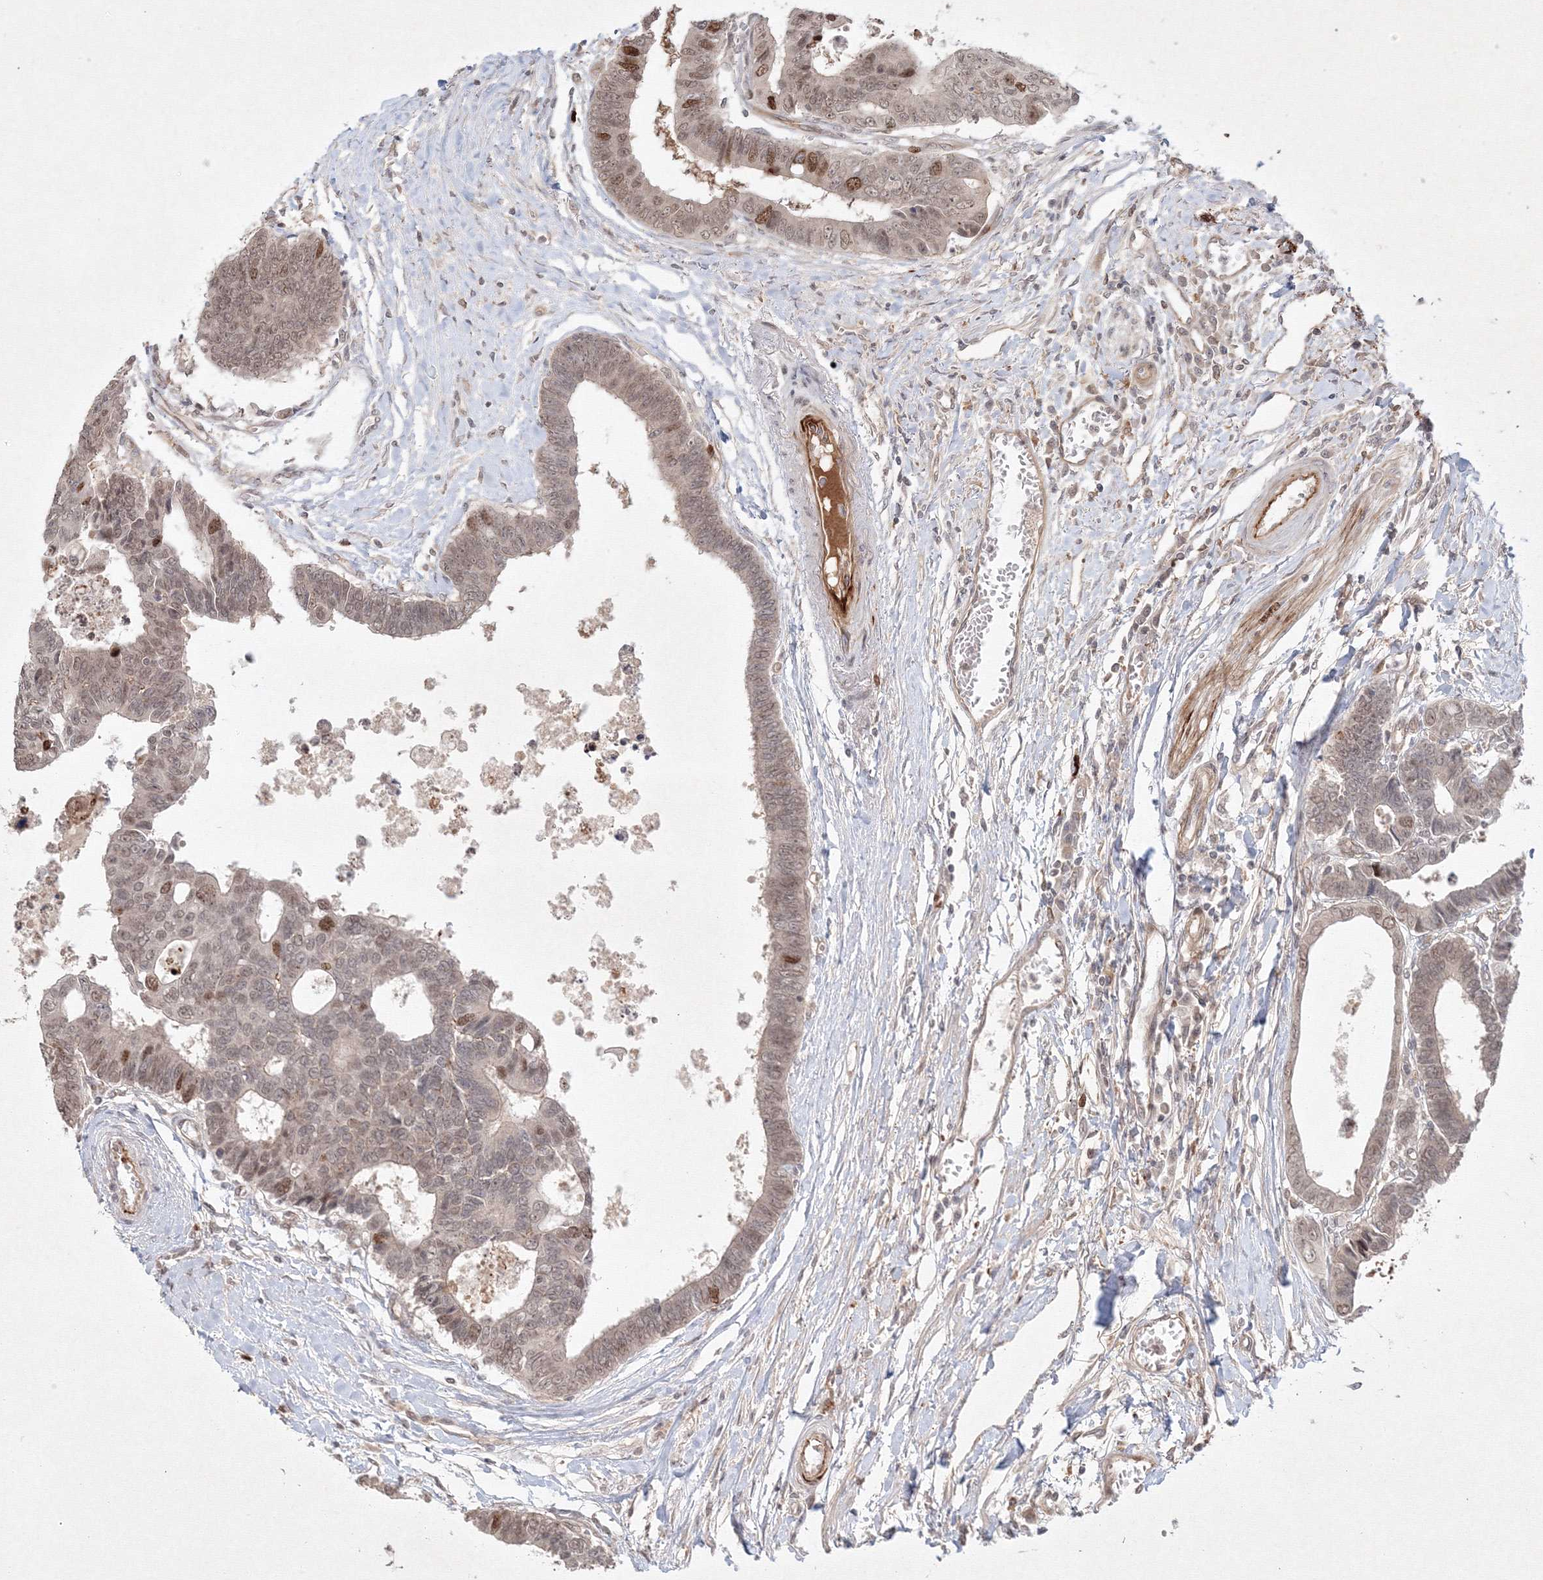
{"staining": {"intensity": "moderate", "quantity": "25%-75%", "location": "nuclear"}, "tissue": "colorectal cancer", "cell_type": "Tumor cells", "image_type": "cancer", "snomed": [{"axis": "morphology", "description": "Adenocarcinoma, NOS"}, {"axis": "topography", "description": "Rectum"}], "caption": "This is an image of immunohistochemistry staining of colorectal cancer, which shows moderate expression in the nuclear of tumor cells.", "gene": "KIF20A", "patient": {"sex": "male", "age": 84}}